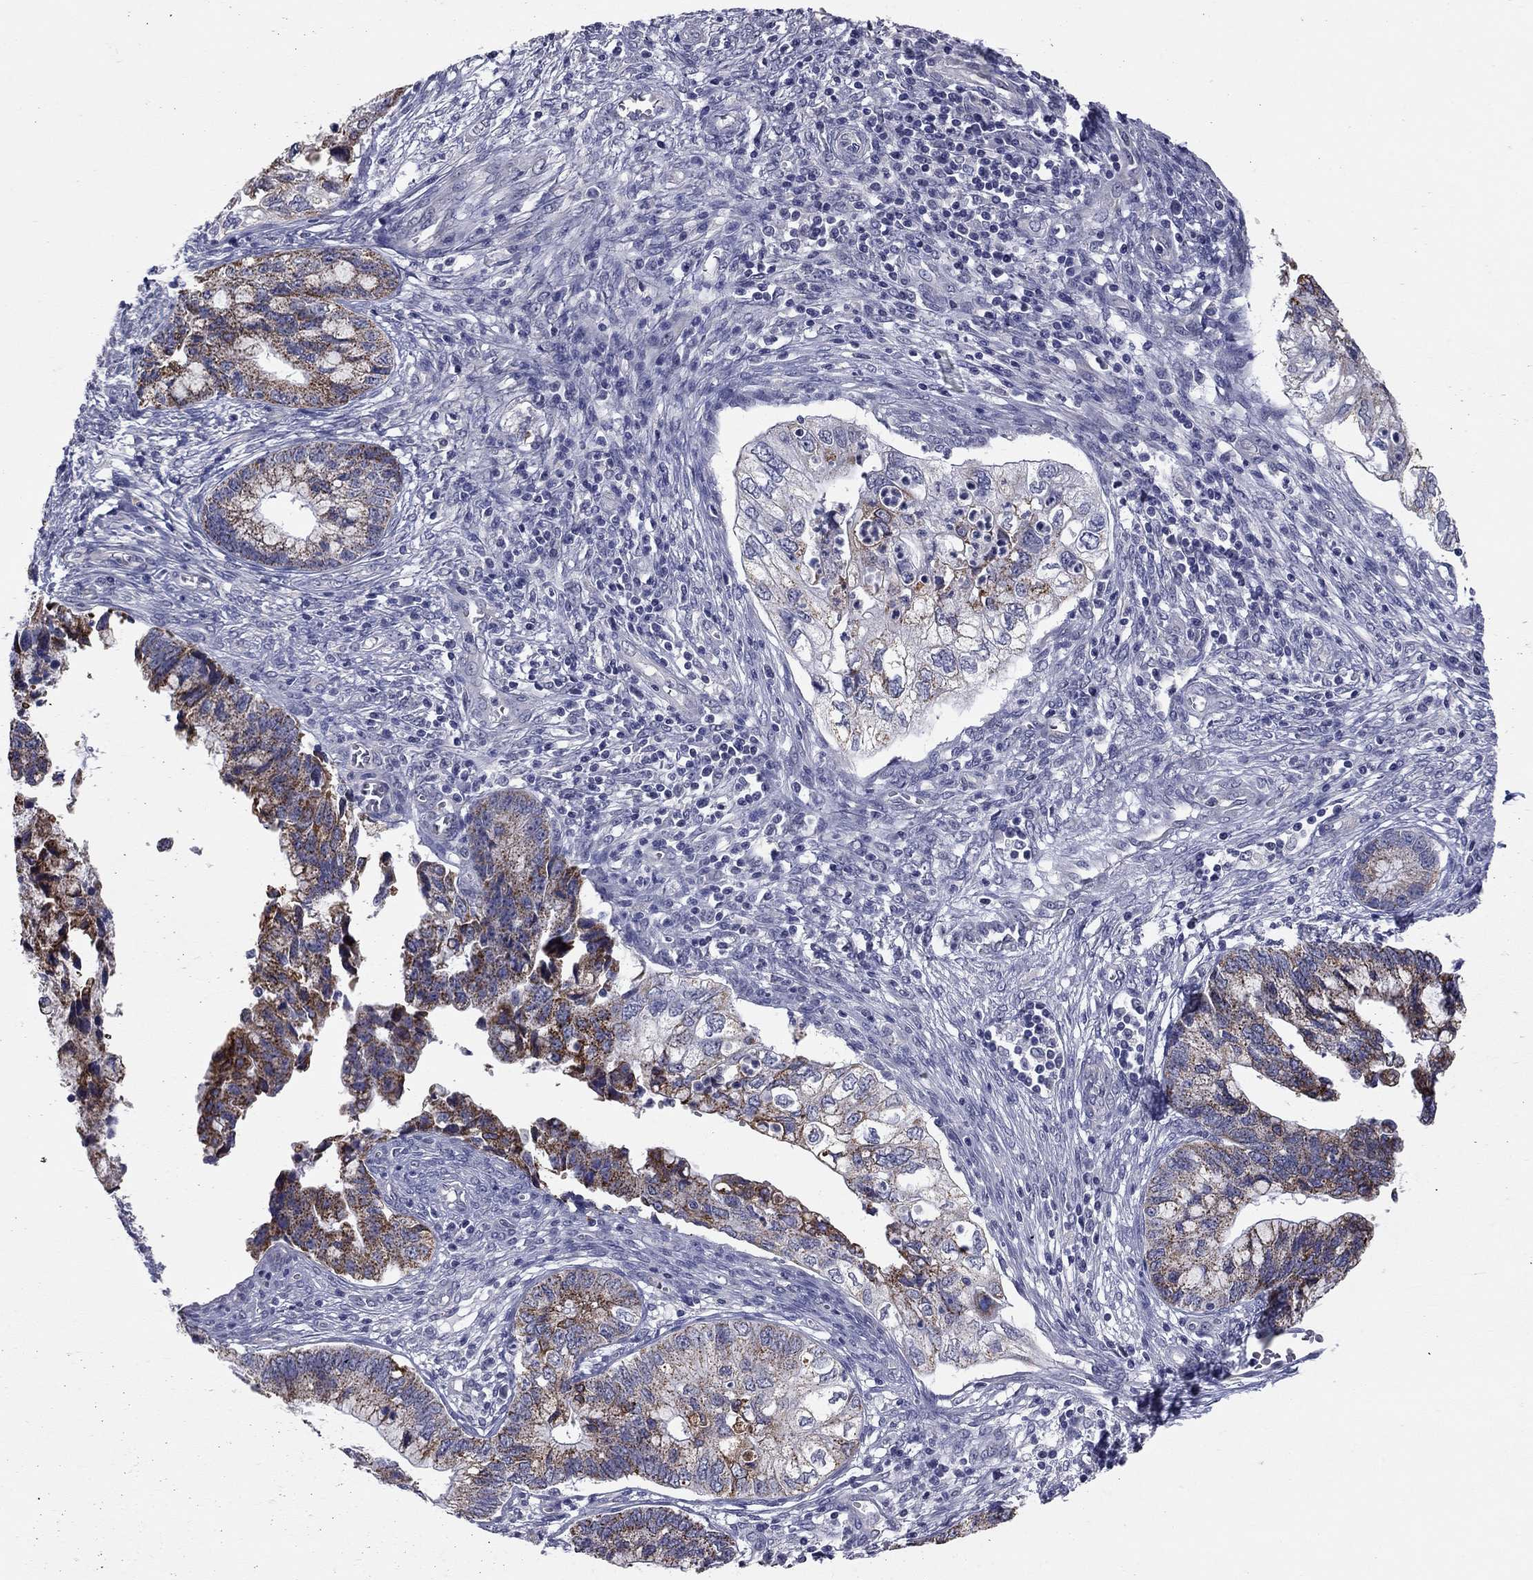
{"staining": {"intensity": "strong", "quantity": ">75%", "location": "cytoplasmic/membranous"}, "tissue": "cervical cancer", "cell_type": "Tumor cells", "image_type": "cancer", "snomed": [{"axis": "morphology", "description": "Adenocarcinoma, NOS"}, {"axis": "topography", "description": "Cervix"}], "caption": "IHC (DAB) staining of cervical cancer displays strong cytoplasmic/membranous protein expression in approximately >75% of tumor cells.", "gene": "SHOC2", "patient": {"sex": "female", "age": 44}}